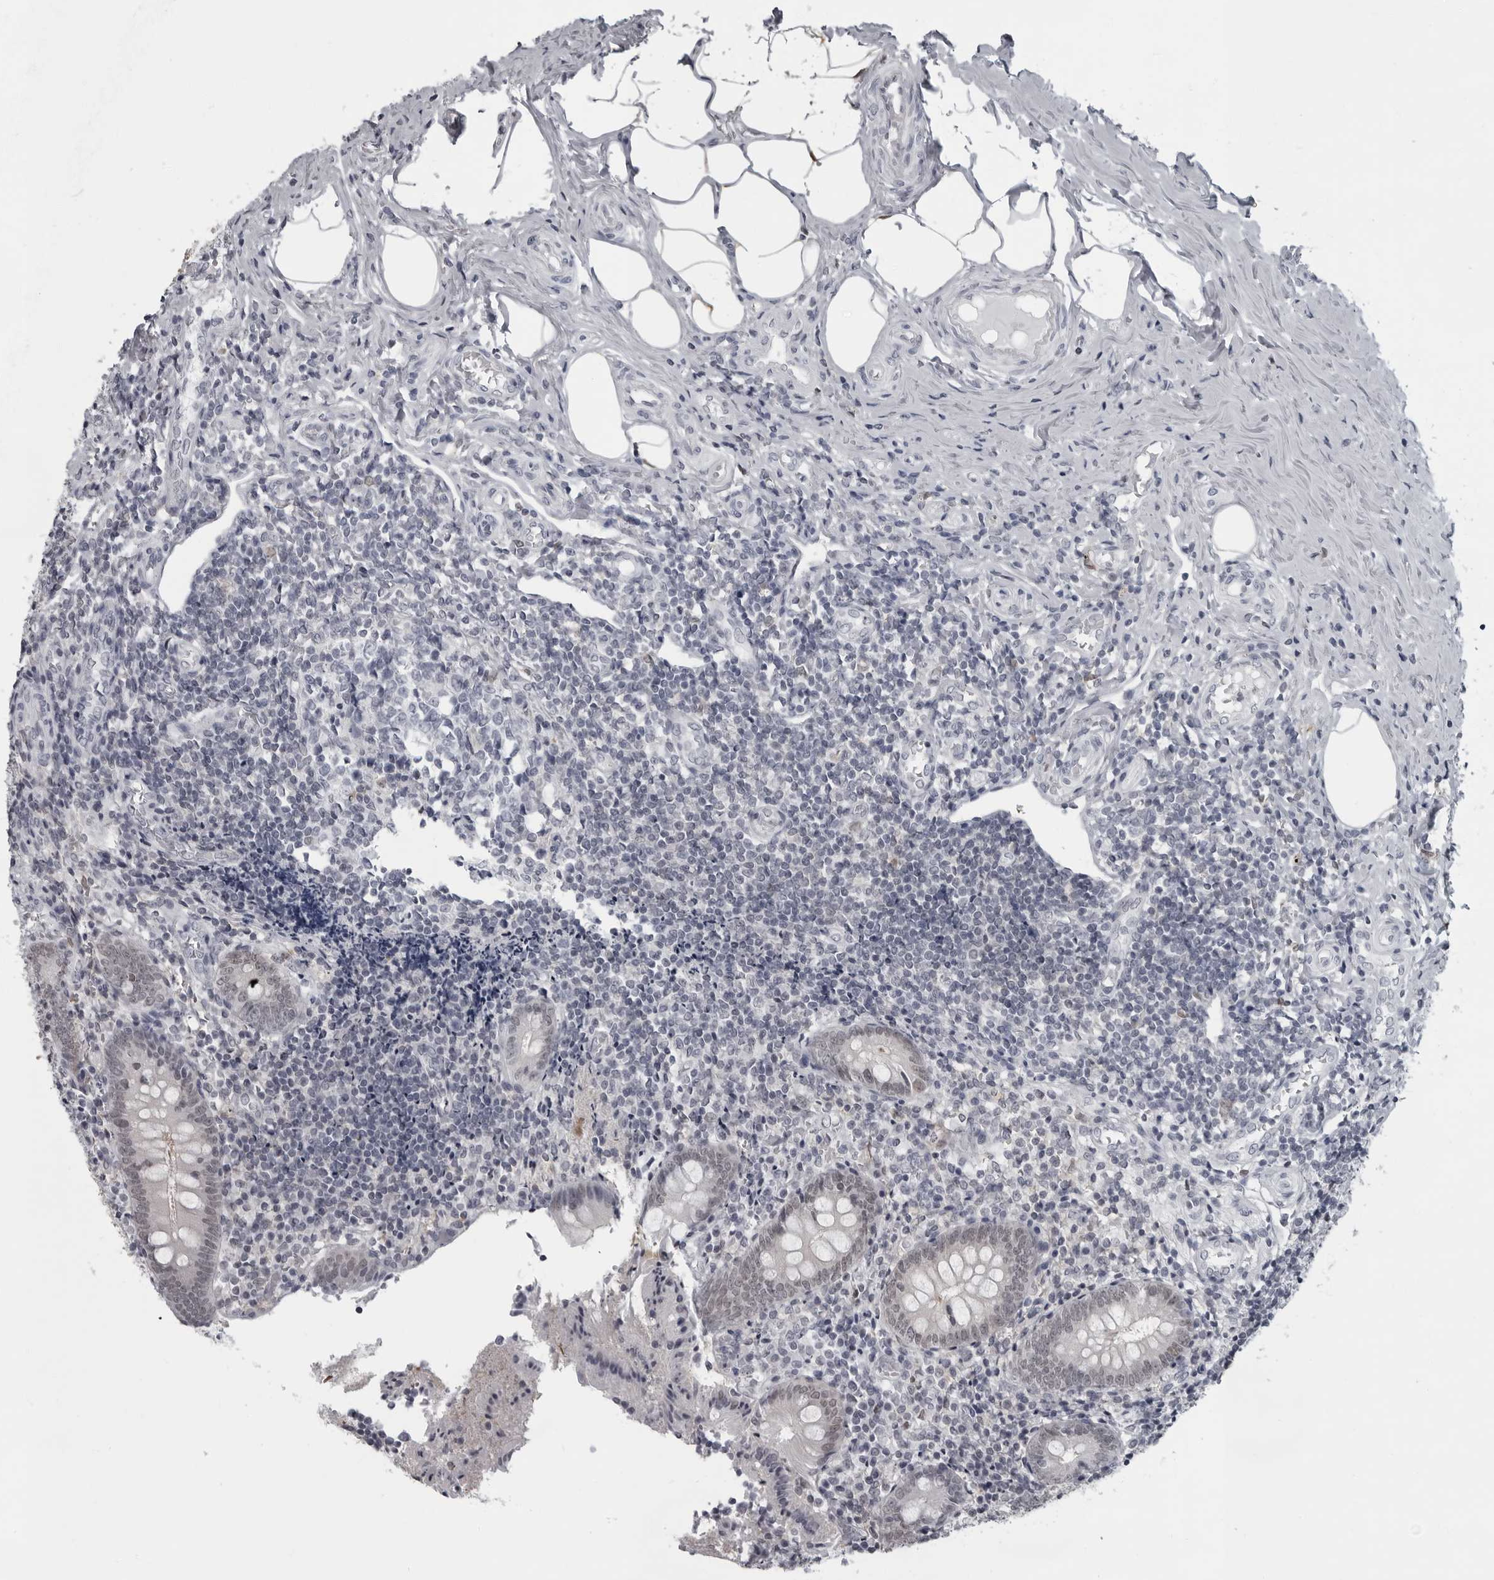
{"staining": {"intensity": "weak", "quantity": "<25%", "location": "nuclear"}, "tissue": "appendix", "cell_type": "Glandular cells", "image_type": "normal", "snomed": [{"axis": "morphology", "description": "Normal tissue, NOS"}, {"axis": "topography", "description": "Appendix"}], "caption": "Immunohistochemistry of benign human appendix displays no staining in glandular cells. The staining was performed using DAB (3,3'-diaminobenzidine) to visualize the protein expression in brown, while the nuclei were stained in blue with hematoxylin (Magnification: 20x).", "gene": "LZIC", "patient": {"sex": "female", "age": 17}}